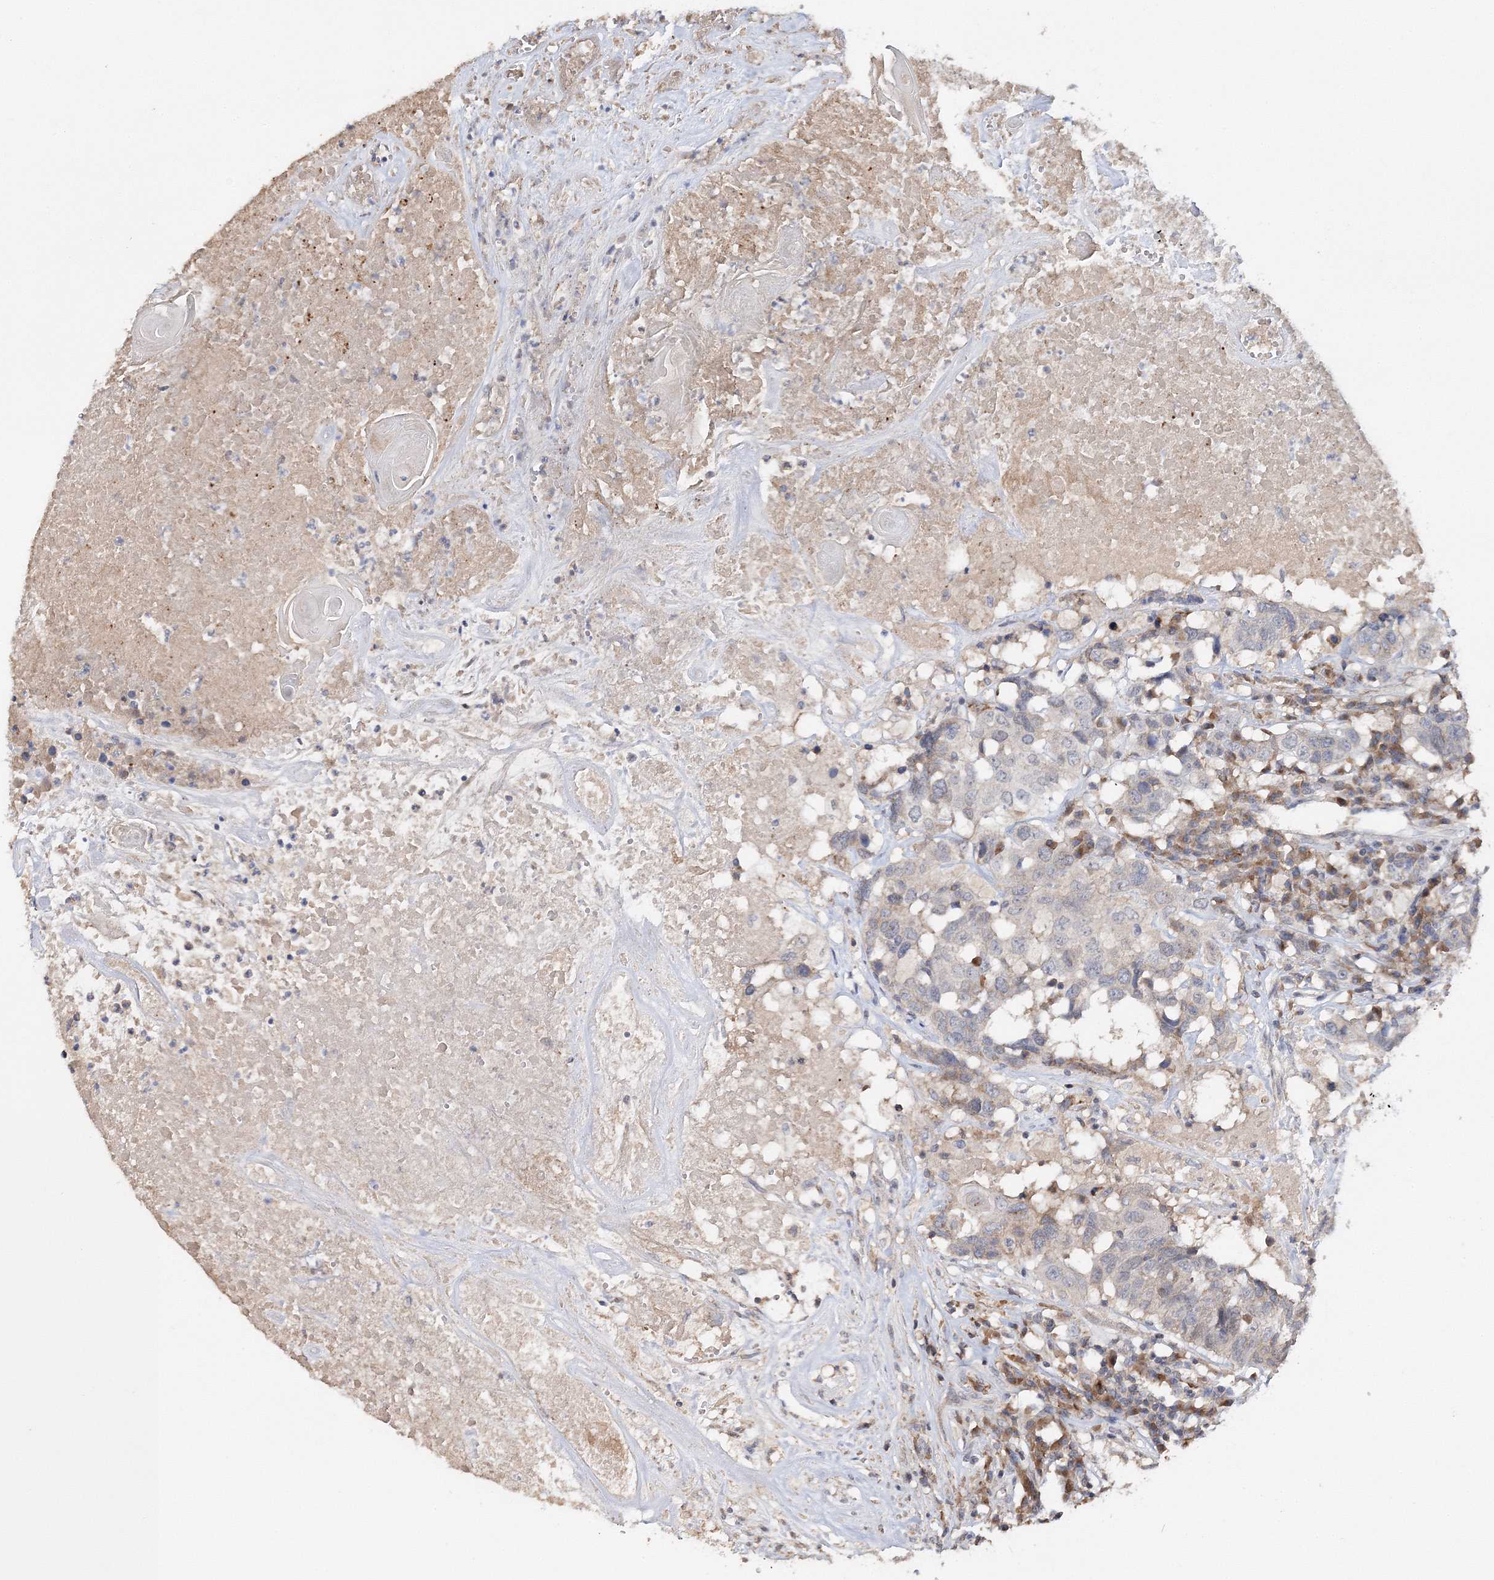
{"staining": {"intensity": "negative", "quantity": "none", "location": "none"}, "tissue": "head and neck cancer", "cell_type": "Tumor cells", "image_type": "cancer", "snomed": [{"axis": "morphology", "description": "Squamous cell carcinoma, NOS"}, {"axis": "topography", "description": "Head-Neck"}], "caption": "Histopathology image shows no significant protein expression in tumor cells of head and neck cancer (squamous cell carcinoma). The staining is performed using DAB (3,3'-diaminobenzidine) brown chromogen with nuclei counter-stained in using hematoxylin.", "gene": "GJB5", "patient": {"sex": "male", "age": 66}}